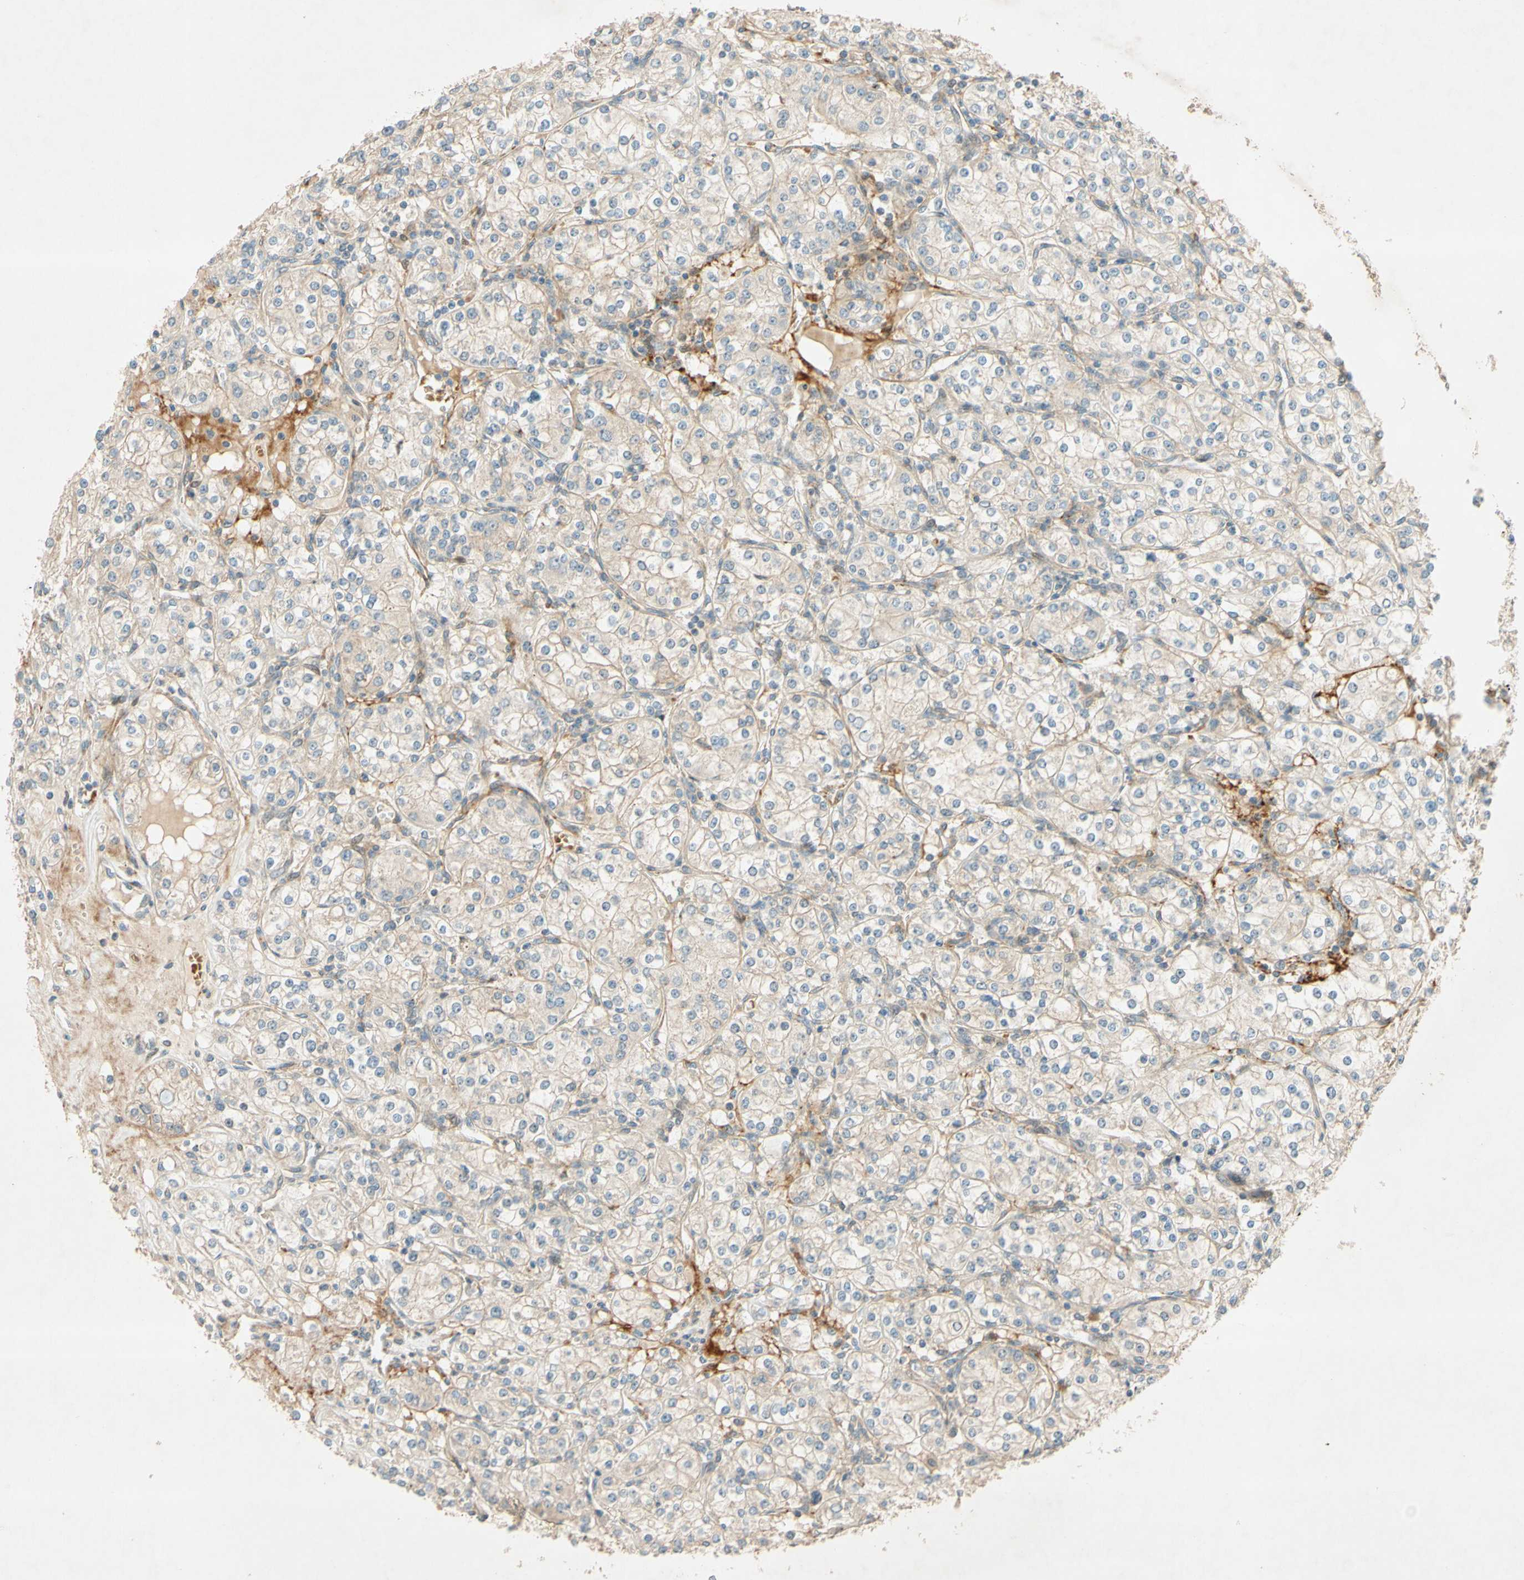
{"staining": {"intensity": "weak", "quantity": ">75%", "location": "cytoplasmic/membranous"}, "tissue": "renal cancer", "cell_type": "Tumor cells", "image_type": "cancer", "snomed": [{"axis": "morphology", "description": "Adenocarcinoma, NOS"}, {"axis": "topography", "description": "Kidney"}], "caption": "IHC photomicrograph of neoplastic tissue: adenocarcinoma (renal) stained using IHC exhibits low levels of weak protein expression localized specifically in the cytoplasmic/membranous of tumor cells, appearing as a cytoplasmic/membranous brown color.", "gene": "ADAM17", "patient": {"sex": "male", "age": 77}}